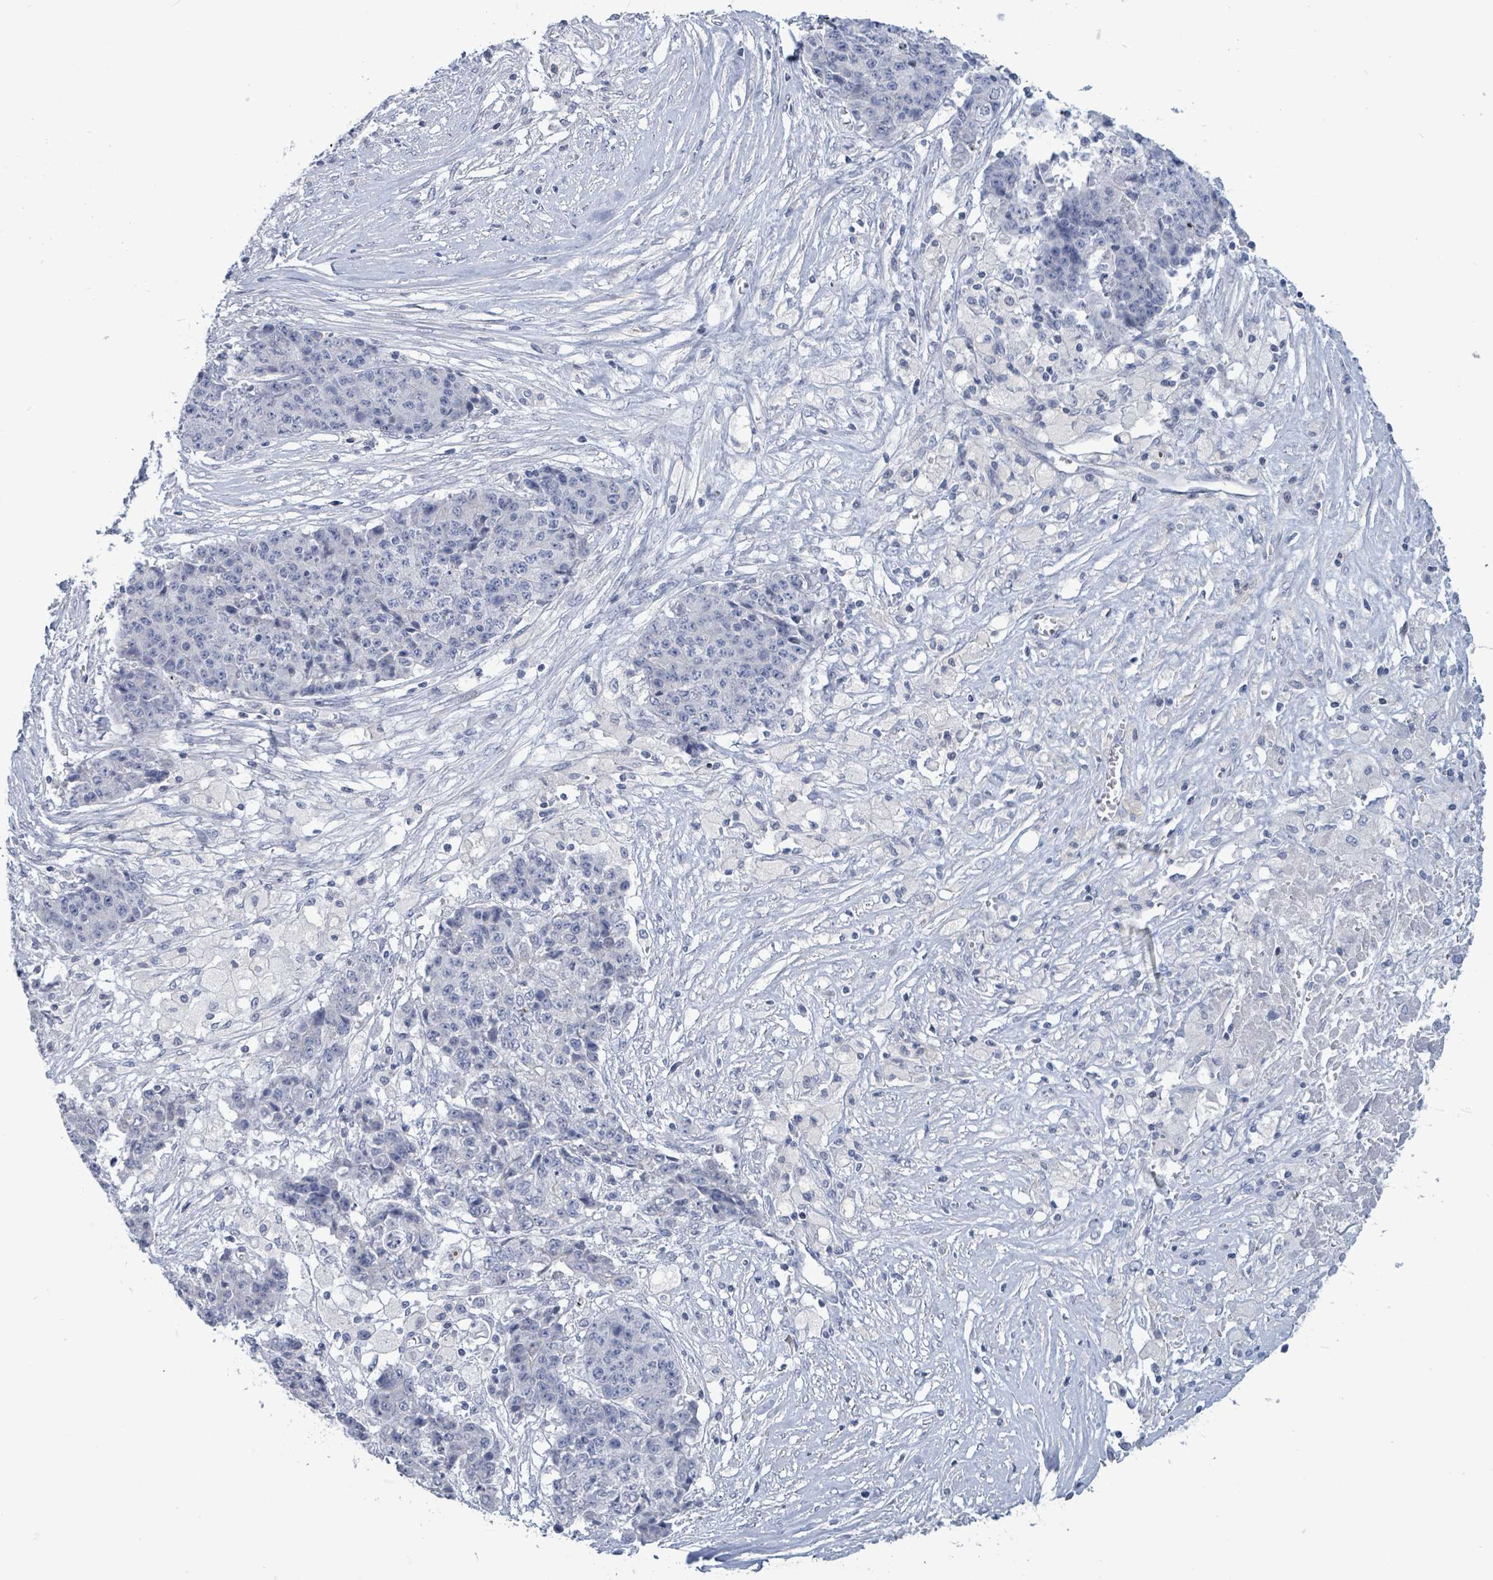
{"staining": {"intensity": "negative", "quantity": "none", "location": "none"}, "tissue": "ovarian cancer", "cell_type": "Tumor cells", "image_type": "cancer", "snomed": [{"axis": "morphology", "description": "Carcinoma, endometroid"}, {"axis": "topography", "description": "Ovary"}], "caption": "Ovarian endometroid carcinoma was stained to show a protein in brown. There is no significant staining in tumor cells. (Brightfield microscopy of DAB immunohistochemistry at high magnification).", "gene": "NTN3", "patient": {"sex": "female", "age": 42}}